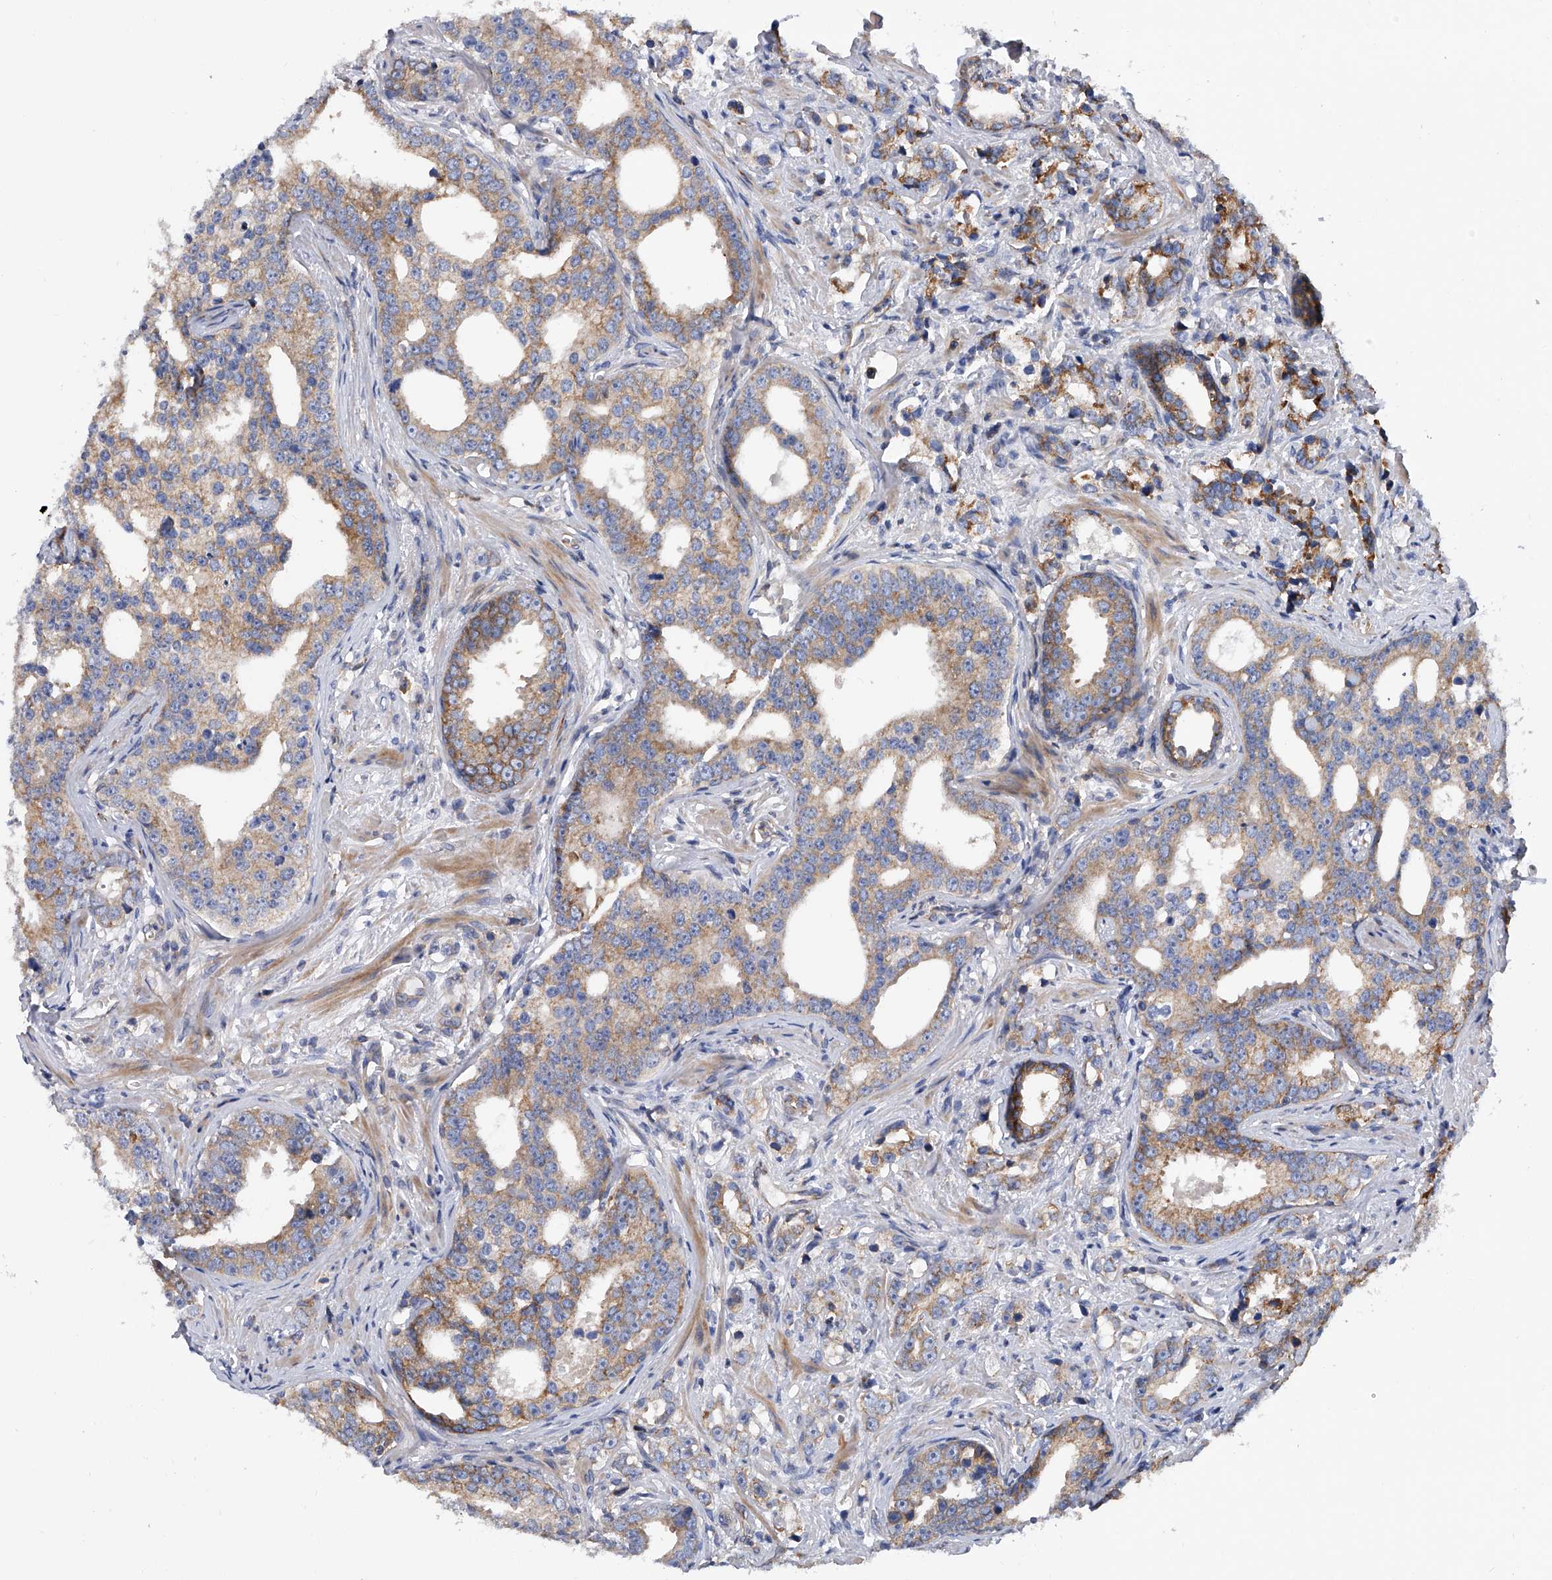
{"staining": {"intensity": "moderate", "quantity": "25%-75%", "location": "cytoplasmic/membranous"}, "tissue": "prostate cancer", "cell_type": "Tumor cells", "image_type": "cancer", "snomed": [{"axis": "morphology", "description": "Adenocarcinoma, High grade"}, {"axis": "topography", "description": "Prostate"}], "caption": "Prostate cancer (high-grade adenocarcinoma) stained with a protein marker exhibits moderate staining in tumor cells.", "gene": "MLYCD", "patient": {"sex": "male", "age": 62}}